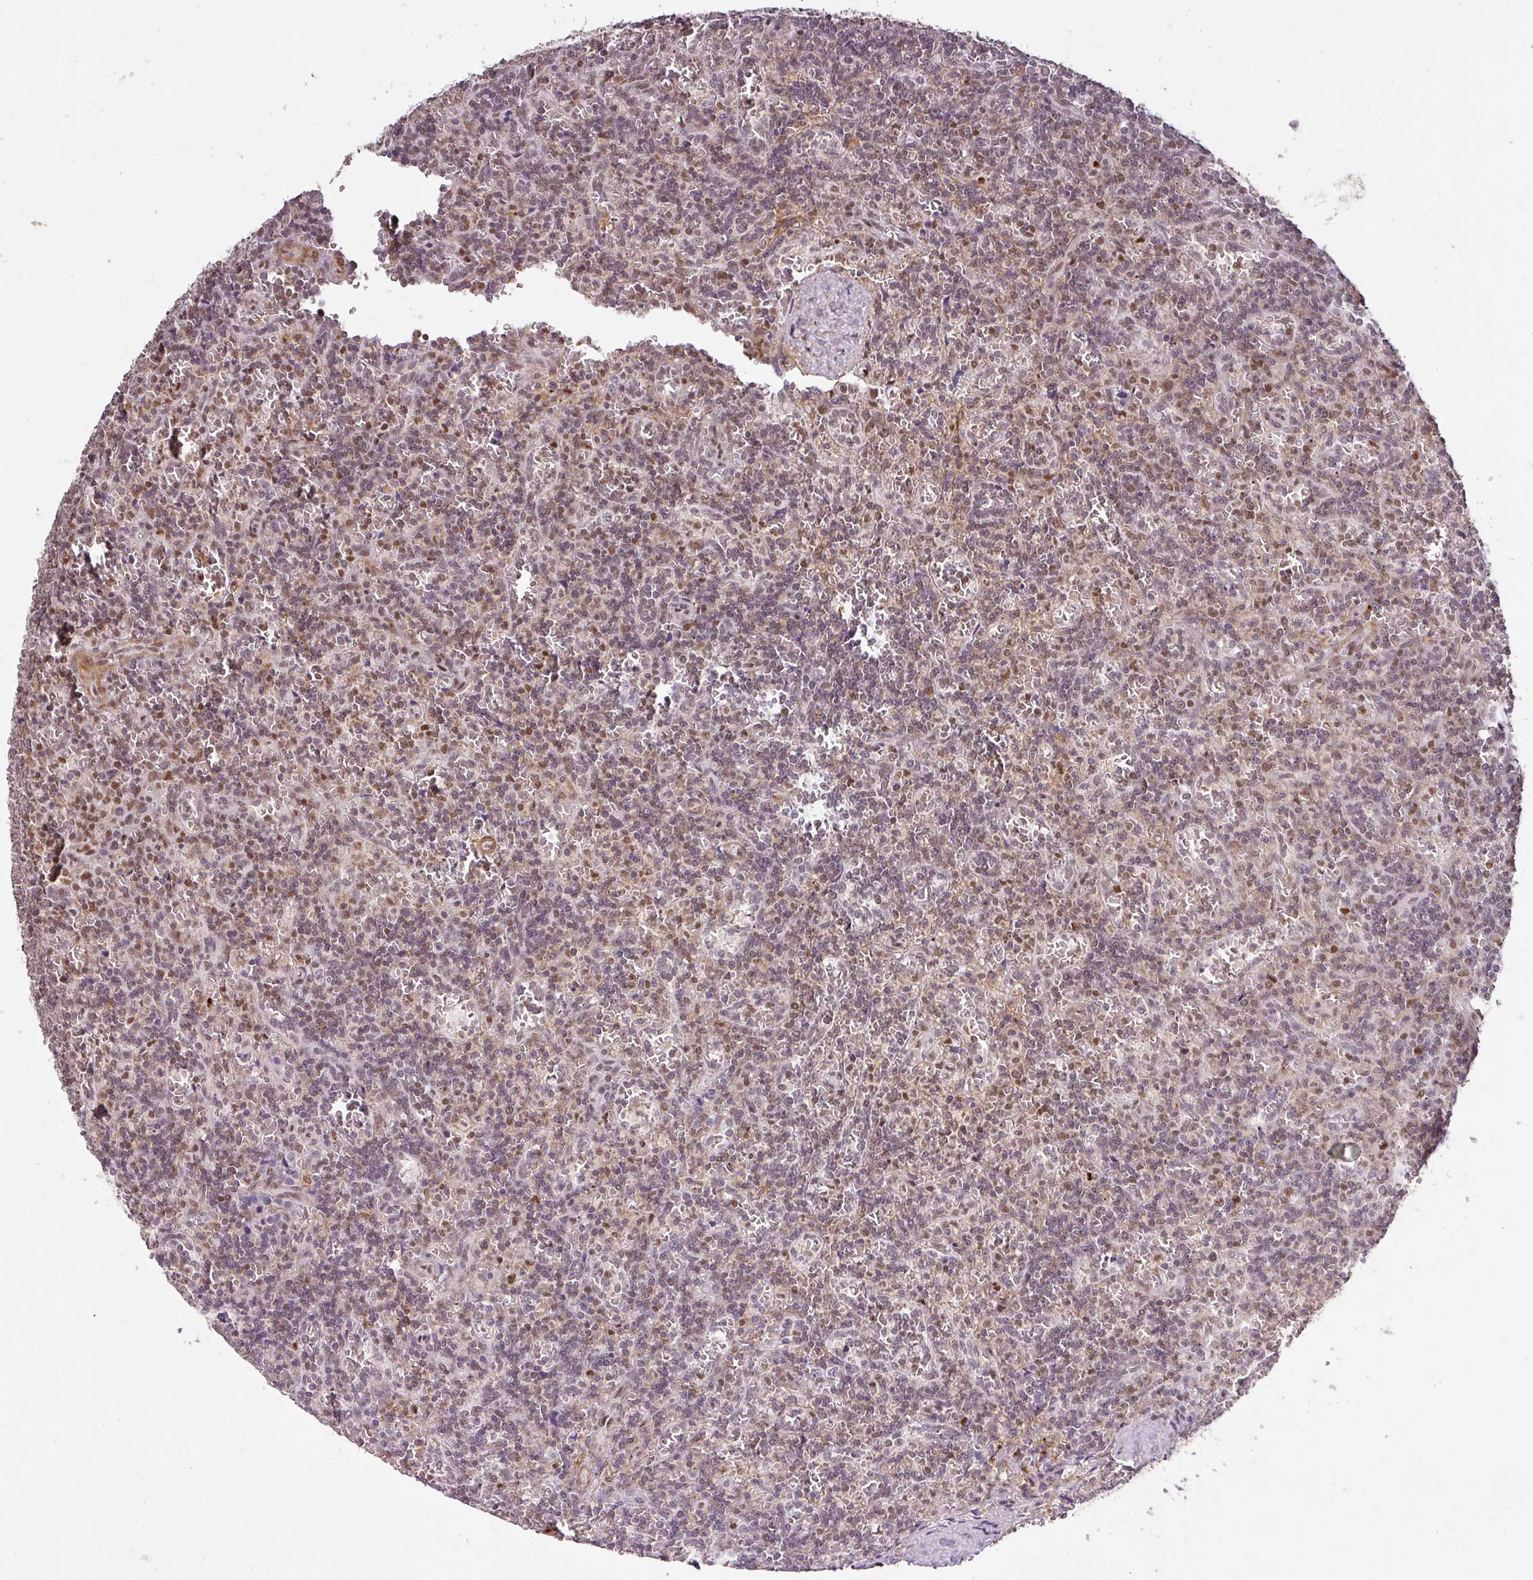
{"staining": {"intensity": "moderate", "quantity": "25%-75%", "location": "nuclear"}, "tissue": "lymphoma", "cell_type": "Tumor cells", "image_type": "cancer", "snomed": [{"axis": "morphology", "description": "Malignant lymphoma, non-Hodgkin's type, Low grade"}, {"axis": "topography", "description": "Spleen"}], "caption": "The photomicrograph reveals immunohistochemical staining of lymphoma. There is moderate nuclear positivity is seen in approximately 25%-75% of tumor cells.", "gene": "GPRIN2", "patient": {"sex": "male", "age": 73}}